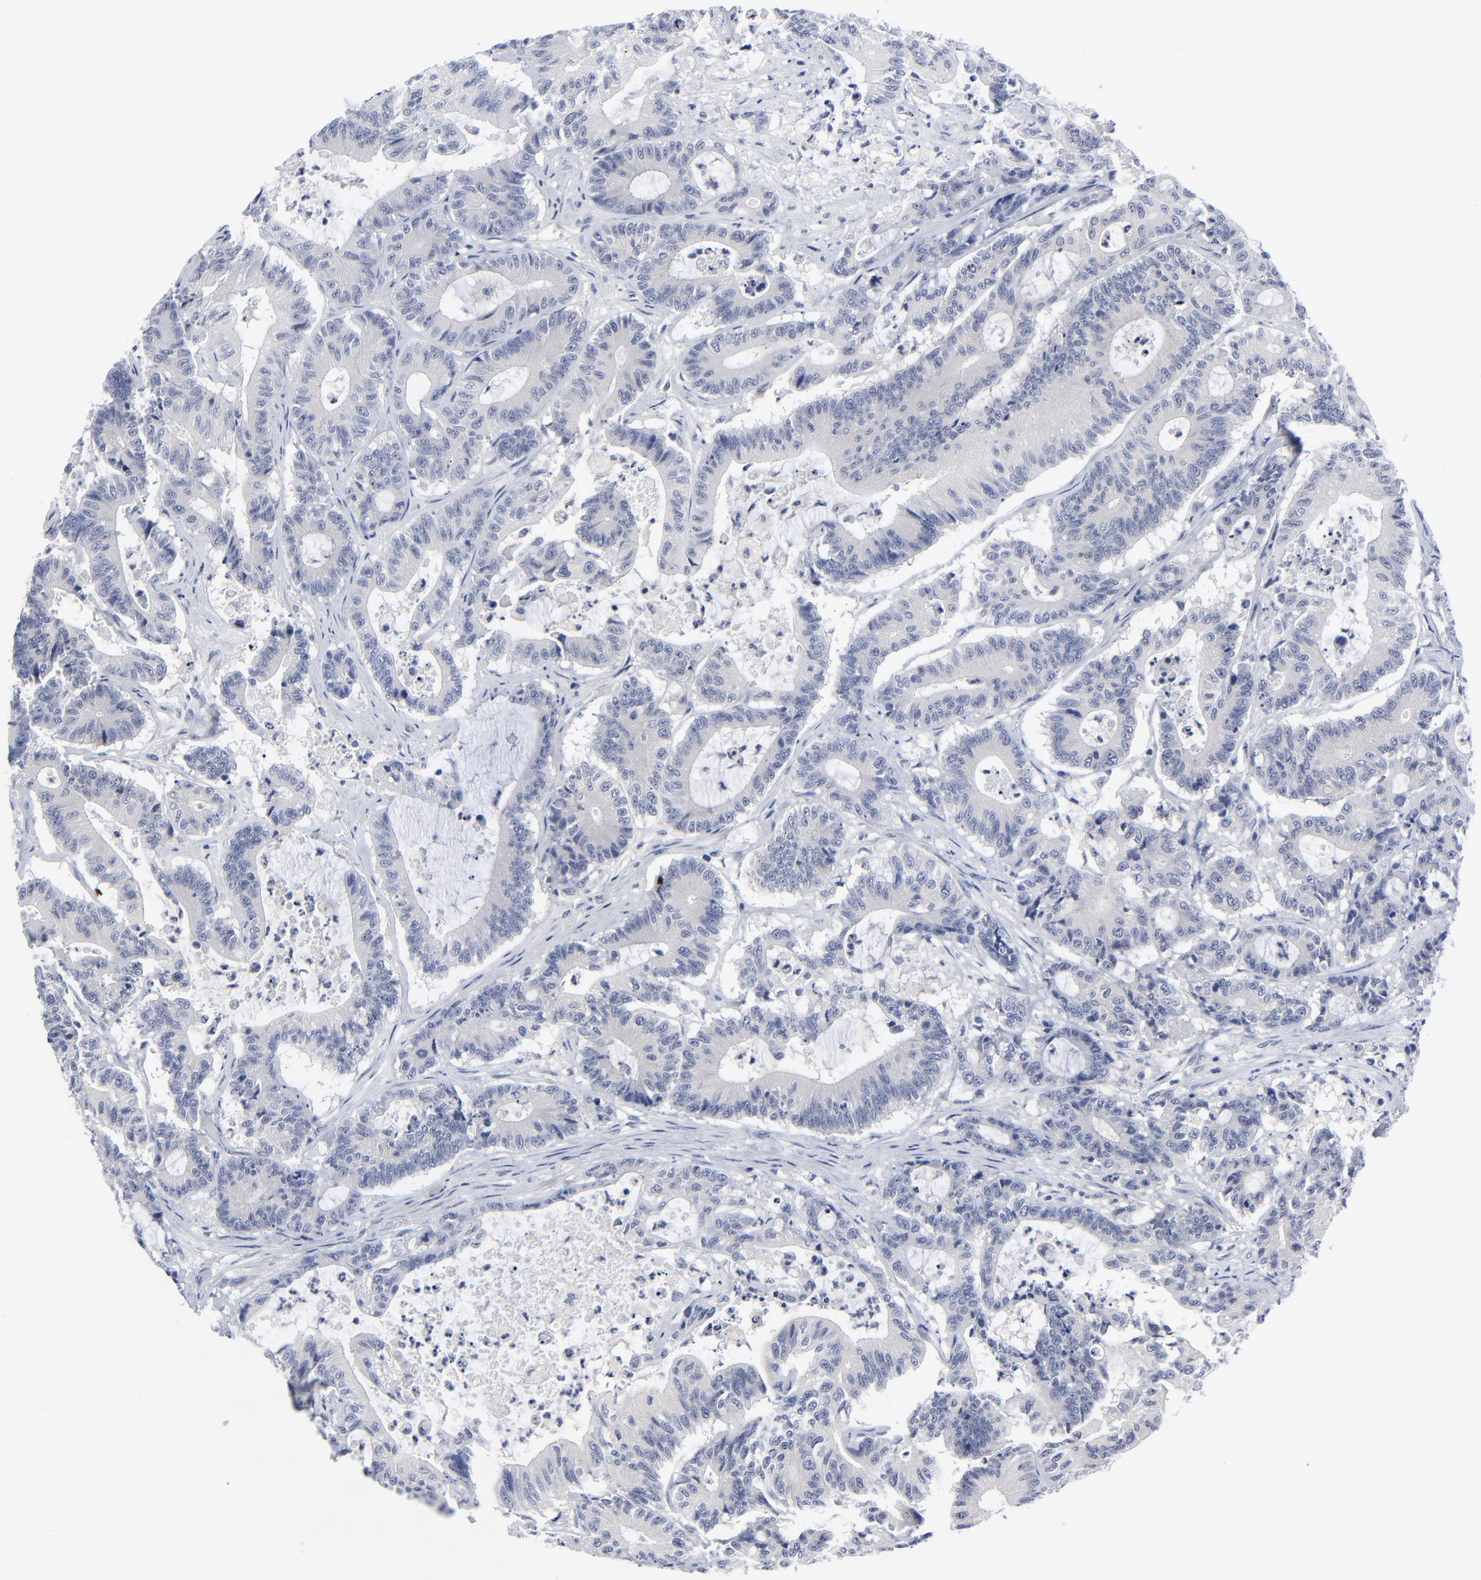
{"staining": {"intensity": "negative", "quantity": "none", "location": "none"}, "tissue": "colorectal cancer", "cell_type": "Tumor cells", "image_type": "cancer", "snomed": [{"axis": "morphology", "description": "Adenocarcinoma, NOS"}, {"axis": "topography", "description": "Colon"}], "caption": "This photomicrograph is of adenocarcinoma (colorectal) stained with immunohistochemistry to label a protein in brown with the nuclei are counter-stained blue. There is no expression in tumor cells.", "gene": "CLEC4G", "patient": {"sex": "female", "age": 84}}